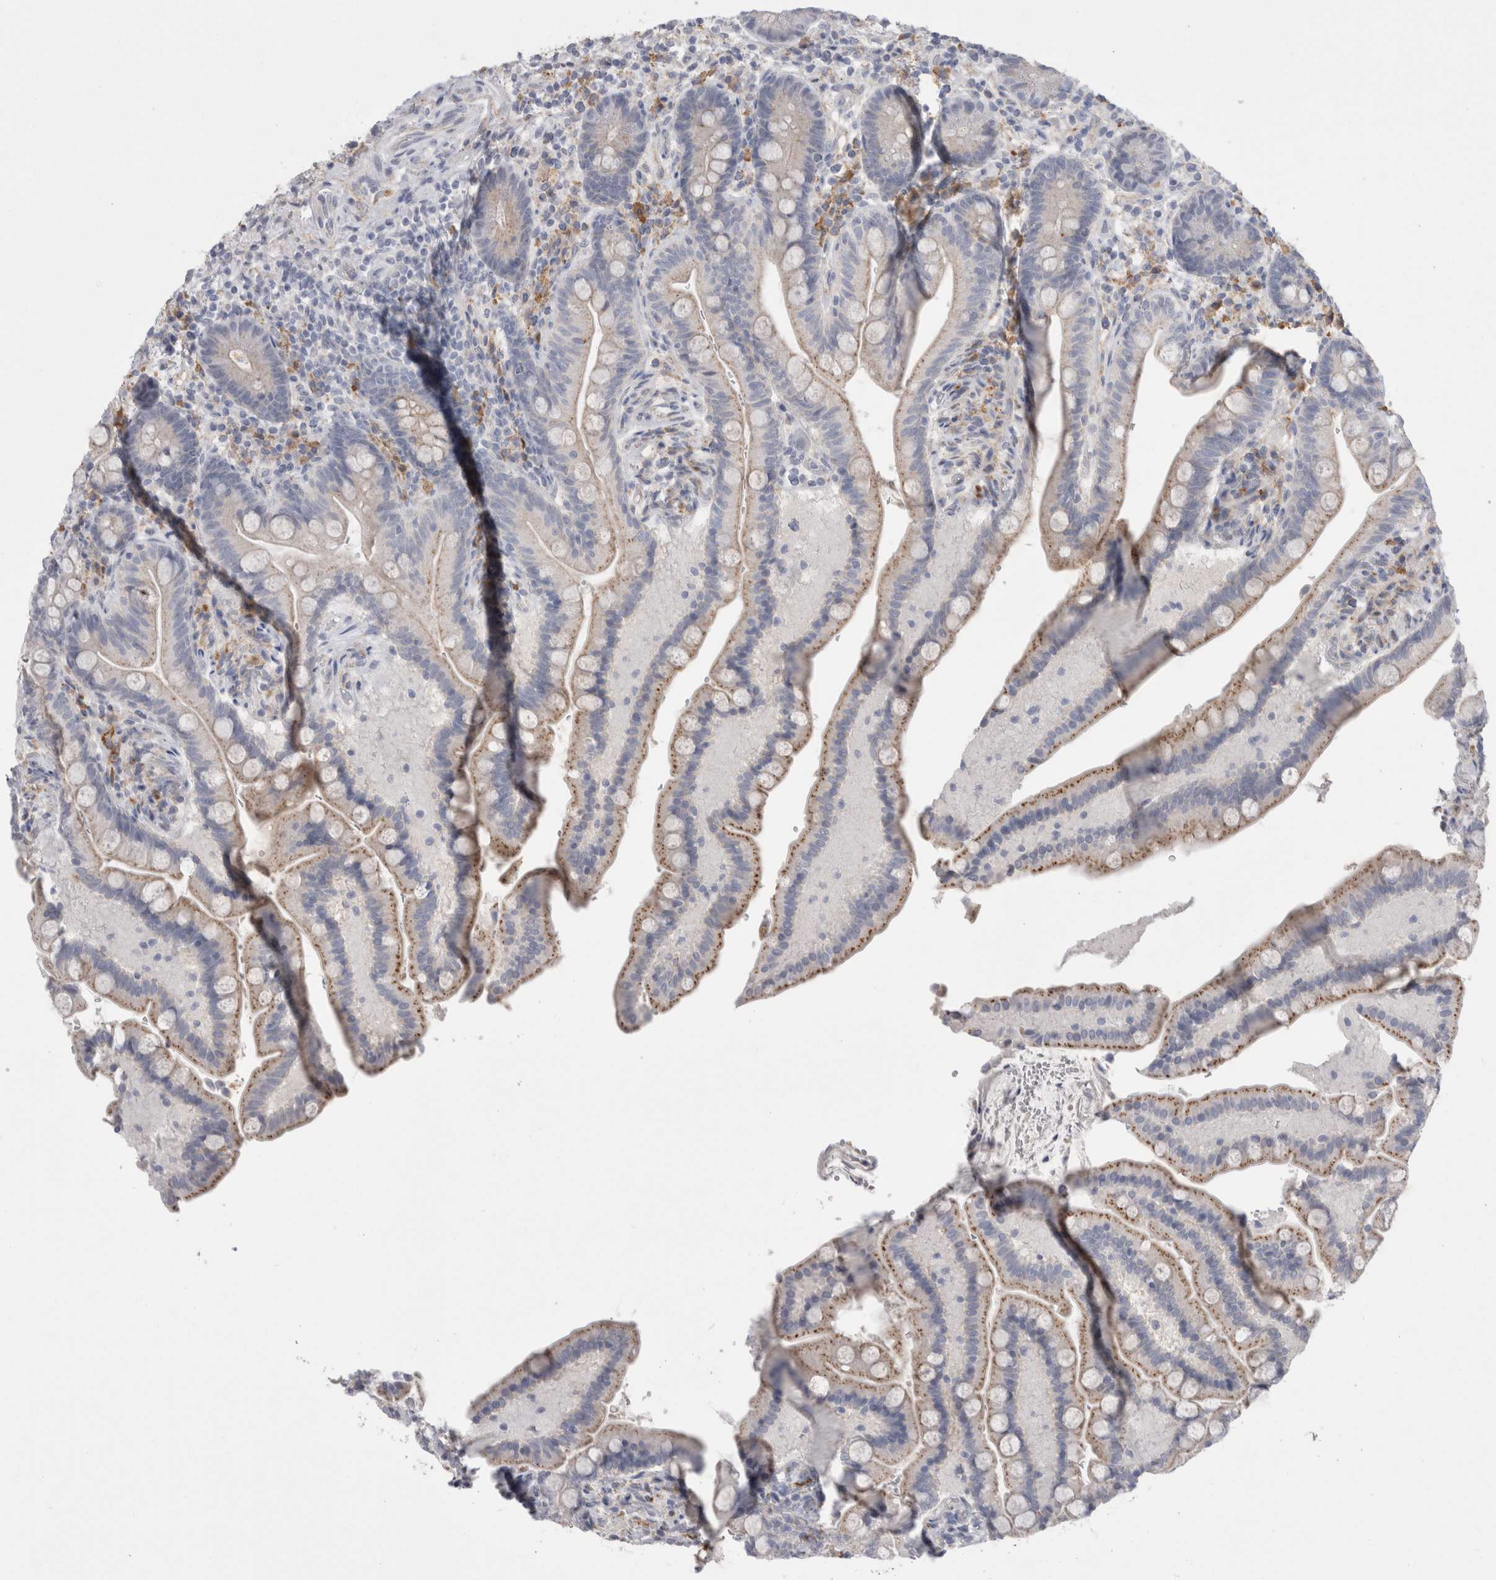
{"staining": {"intensity": "negative", "quantity": "none", "location": "none"}, "tissue": "colon", "cell_type": "Endothelial cells", "image_type": "normal", "snomed": [{"axis": "morphology", "description": "Normal tissue, NOS"}, {"axis": "topography", "description": "Smooth muscle"}, {"axis": "topography", "description": "Colon"}], "caption": "Immunohistochemistry histopathology image of normal human colon stained for a protein (brown), which reveals no expression in endothelial cells. (DAB immunohistochemistry (IHC) with hematoxylin counter stain).", "gene": "EPDR1", "patient": {"sex": "male", "age": 73}}